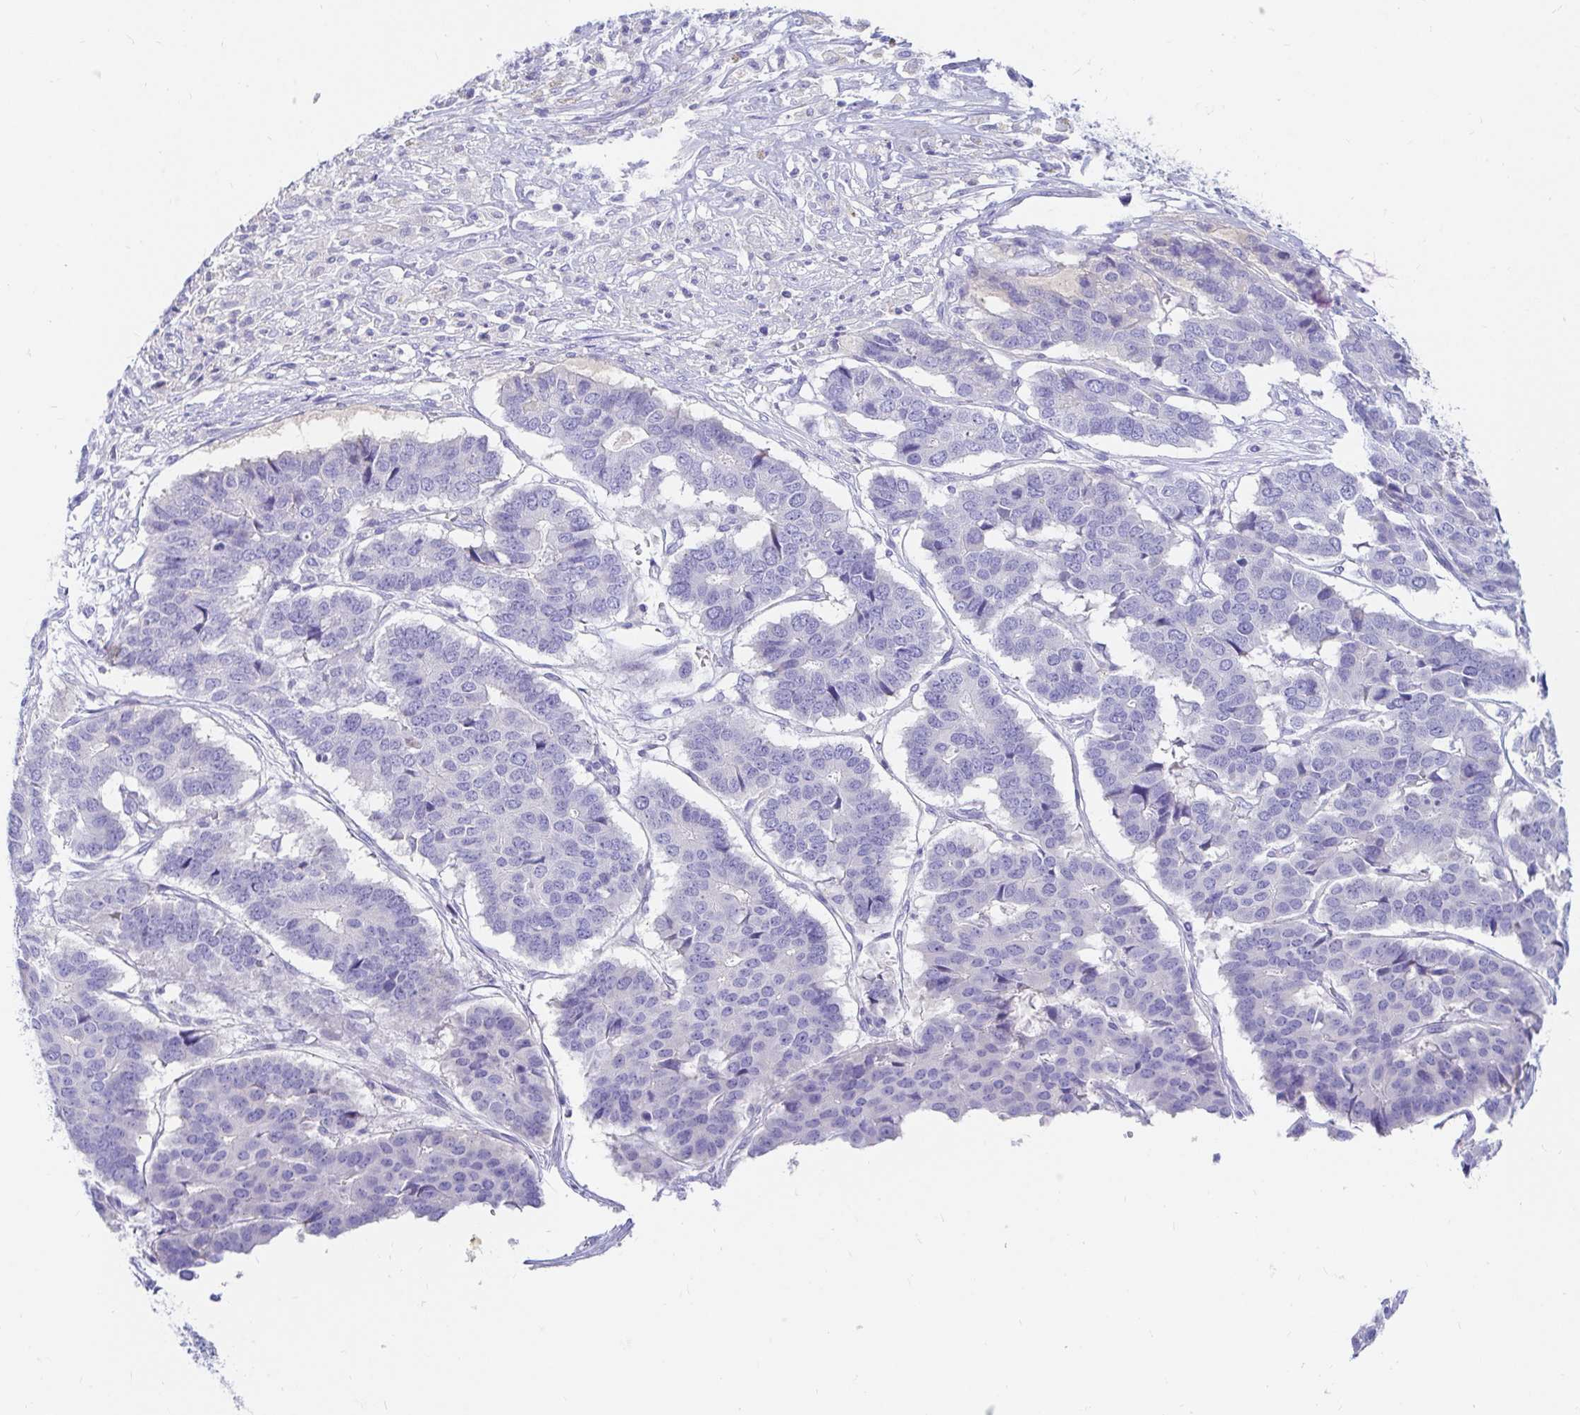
{"staining": {"intensity": "negative", "quantity": "none", "location": "none"}, "tissue": "pancreatic cancer", "cell_type": "Tumor cells", "image_type": "cancer", "snomed": [{"axis": "morphology", "description": "Adenocarcinoma, NOS"}, {"axis": "topography", "description": "Pancreas"}], "caption": "High power microscopy photomicrograph of an immunohistochemistry histopathology image of pancreatic cancer, revealing no significant staining in tumor cells. (Brightfield microscopy of DAB immunohistochemistry (IHC) at high magnification).", "gene": "NR2E1", "patient": {"sex": "male", "age": 50}}